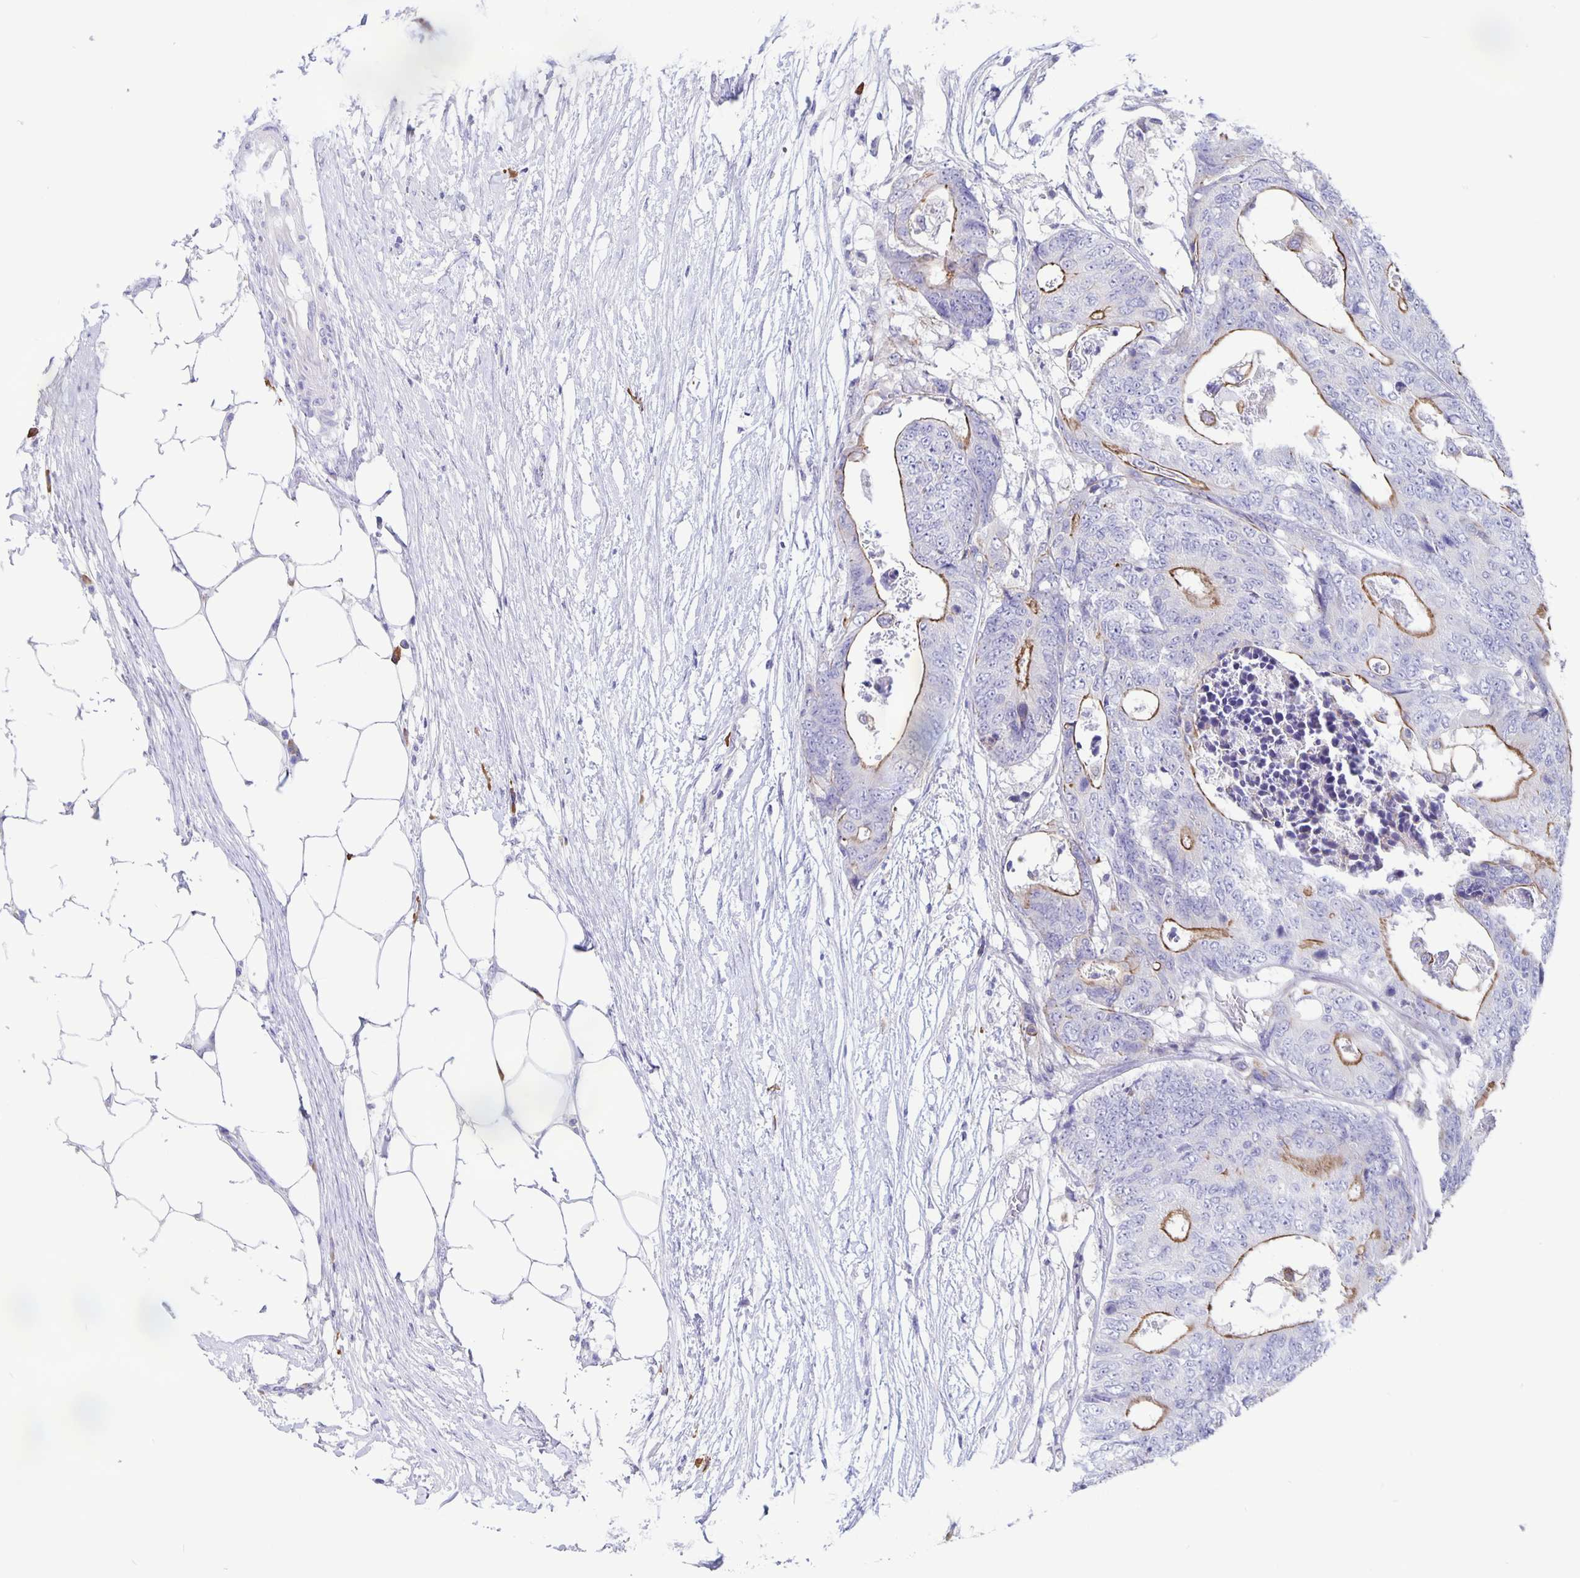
{"staining": {"intensity": "moderate", "quantity": "<25%", "location": "cytoplasmic/membranous"}, "tissue": "colorectal cancer", "cell_type": "Tumor cells", "image_type": "cancer", "snomed": [{"axis": "morphology", "description": "Adenocarcinoma, NOS"}, {"axis": "topography", "description": "Colon"}], "caption": "DAB immunohistochemical staining of colorectal adenocarcinoma reveals moderate cytoplasmic/membranous protein positivity in about <25% of tumor cells.", "gene": "ERMN", "patient": {"sex": "female", "age": 48}}